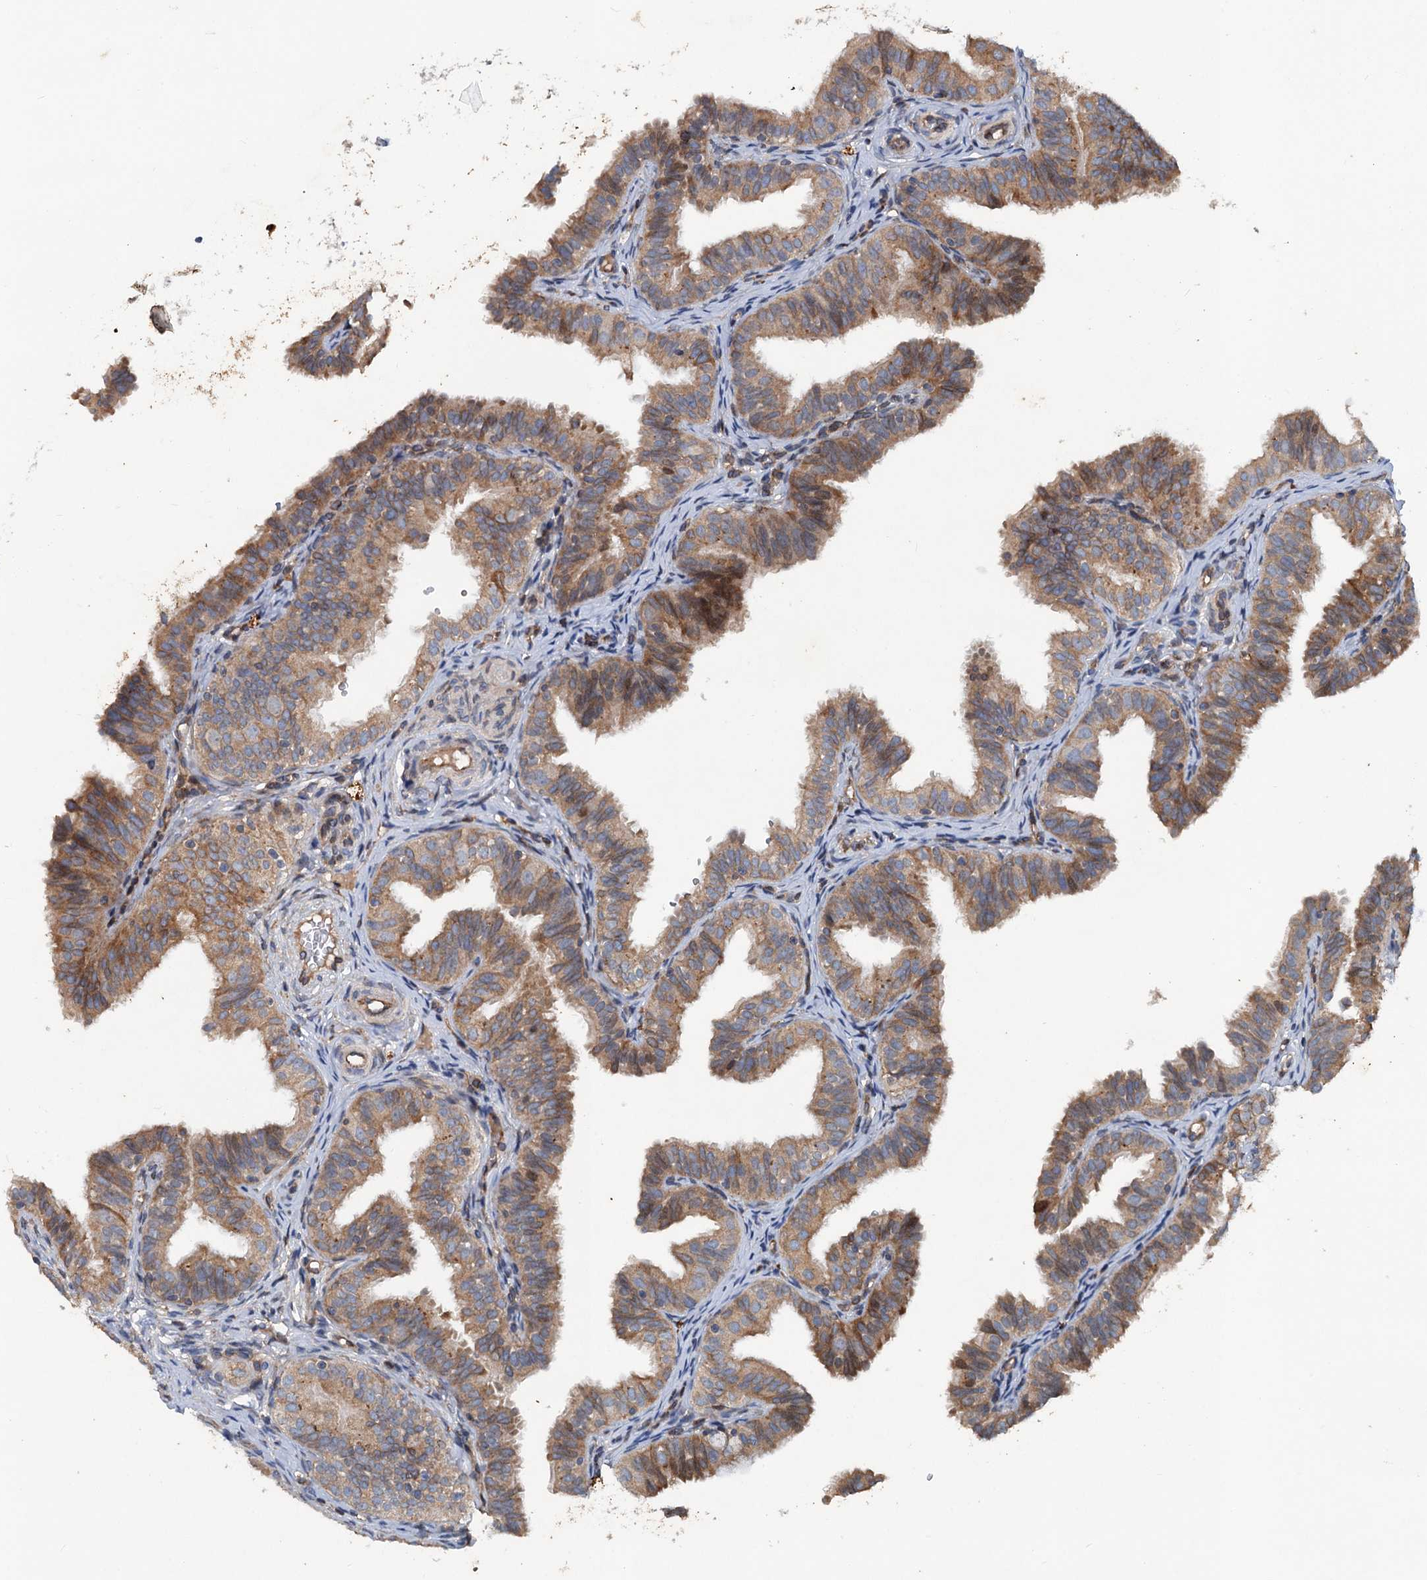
{"staining": {"intensity": "moderate", "quantity": ">75%", "location": "cytoplasmic/membranous"}, "tissue": "fallopian tube", "cell_type": "Glandular cells", "image_type": "normal", "snomed": [{"axis": "morphology", "description": "Normal tissue, NOS"}, {"axis": "topography", "description": "Fallopian tube"}], "caption": "This micrograph displays IHC staining of benign human fallopian tube, with medium moderate cytoplasmic/membranous expression in approximately >75% of glandular cells.", "gene": "TAPBPL", "patient": {"sex": "female", "age": 35}}